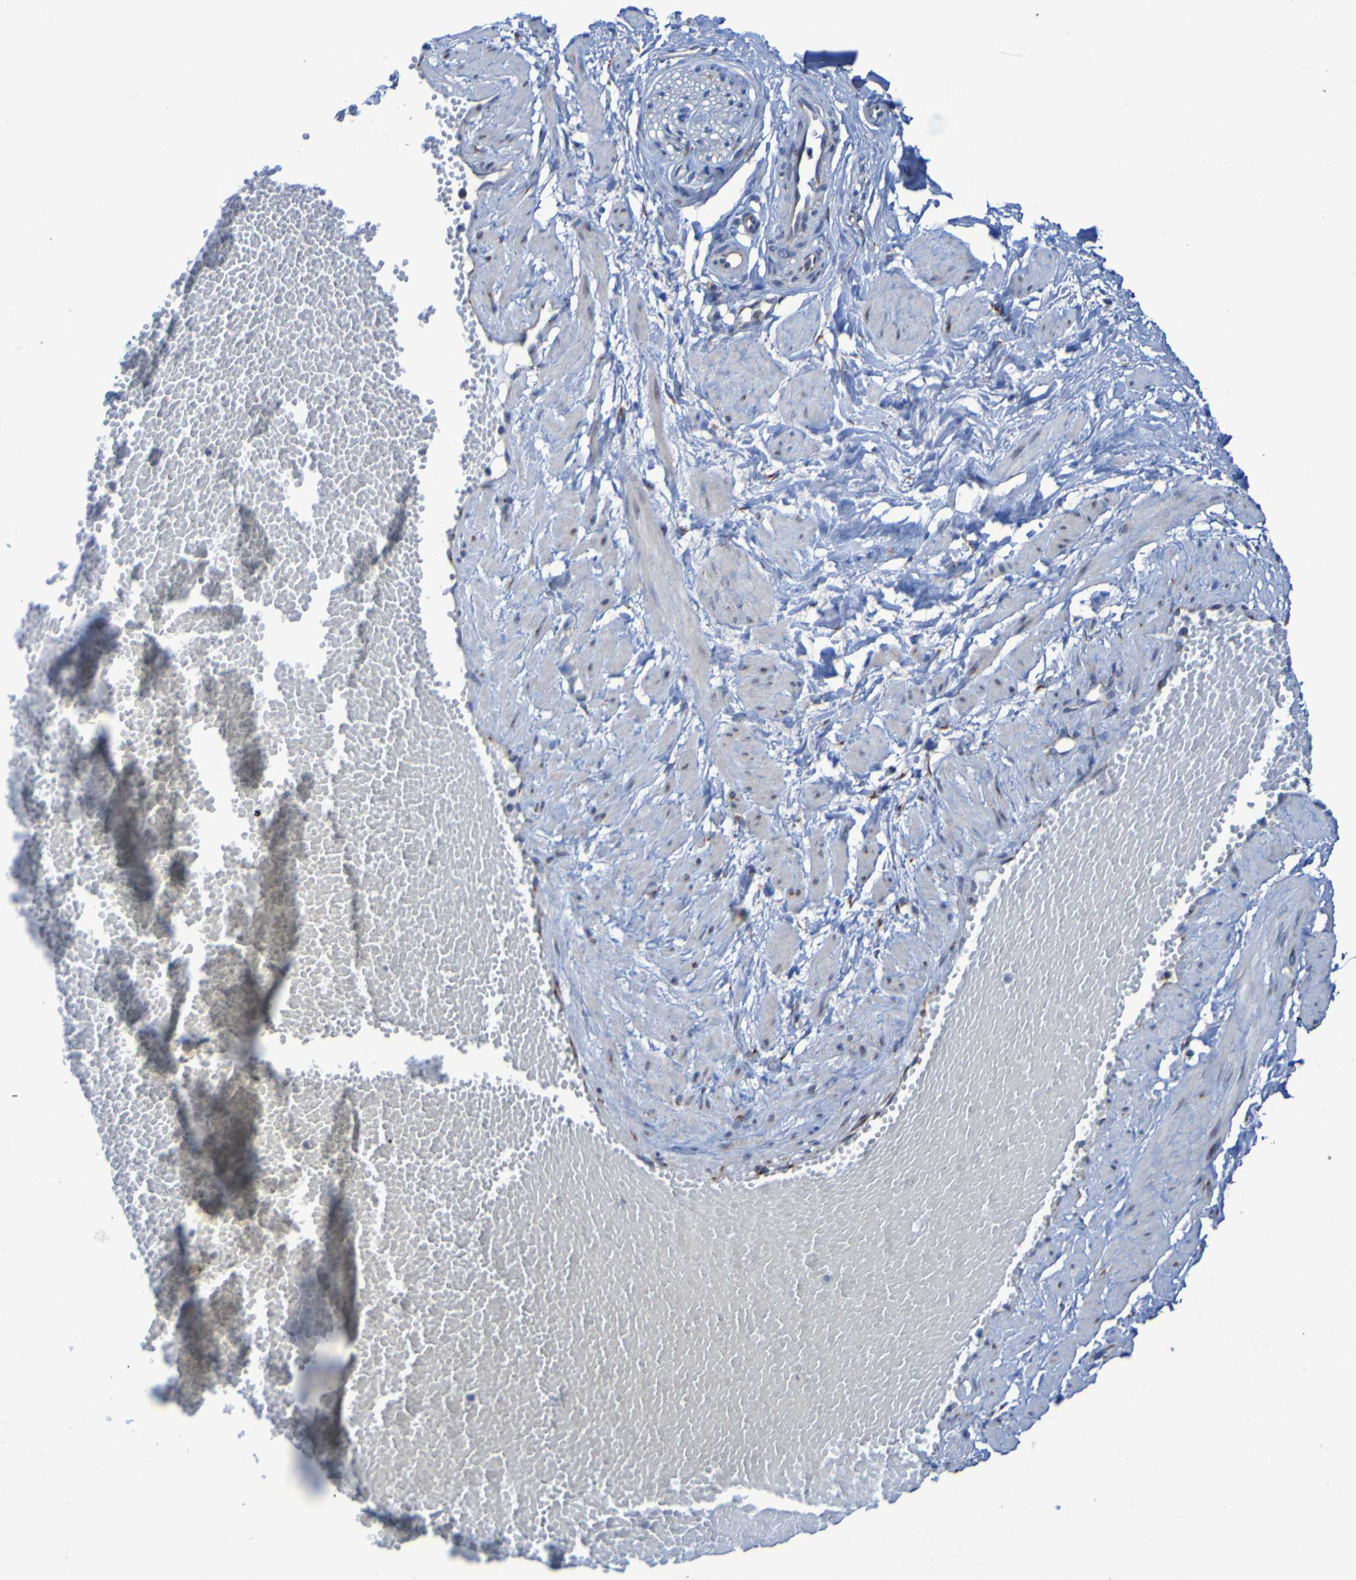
{"staining": {"intensity": "weak", "quantity": "25%-75%", "location": "cytoplasmic/membranous"}, "tissue": "adipose tissue", "cell_type": "Adipocytes", "image_type": "normal", "snomed": [{"axis": "morphology", "description": "Normal tissue, NOS"}, {"axis": "topography", "description": "Soft tissue"}, {"axis": "topography", "description": "Vascular tissue"}], "caption": "Approximately 25%-75% of adipocytes in normal adipose tissue show weak cytoplasmic/membranous protein staining as visualized by brown immunohistochemical staining.", "gene": "FKBP3", "patient": {"sex": "female", "age": 35}}